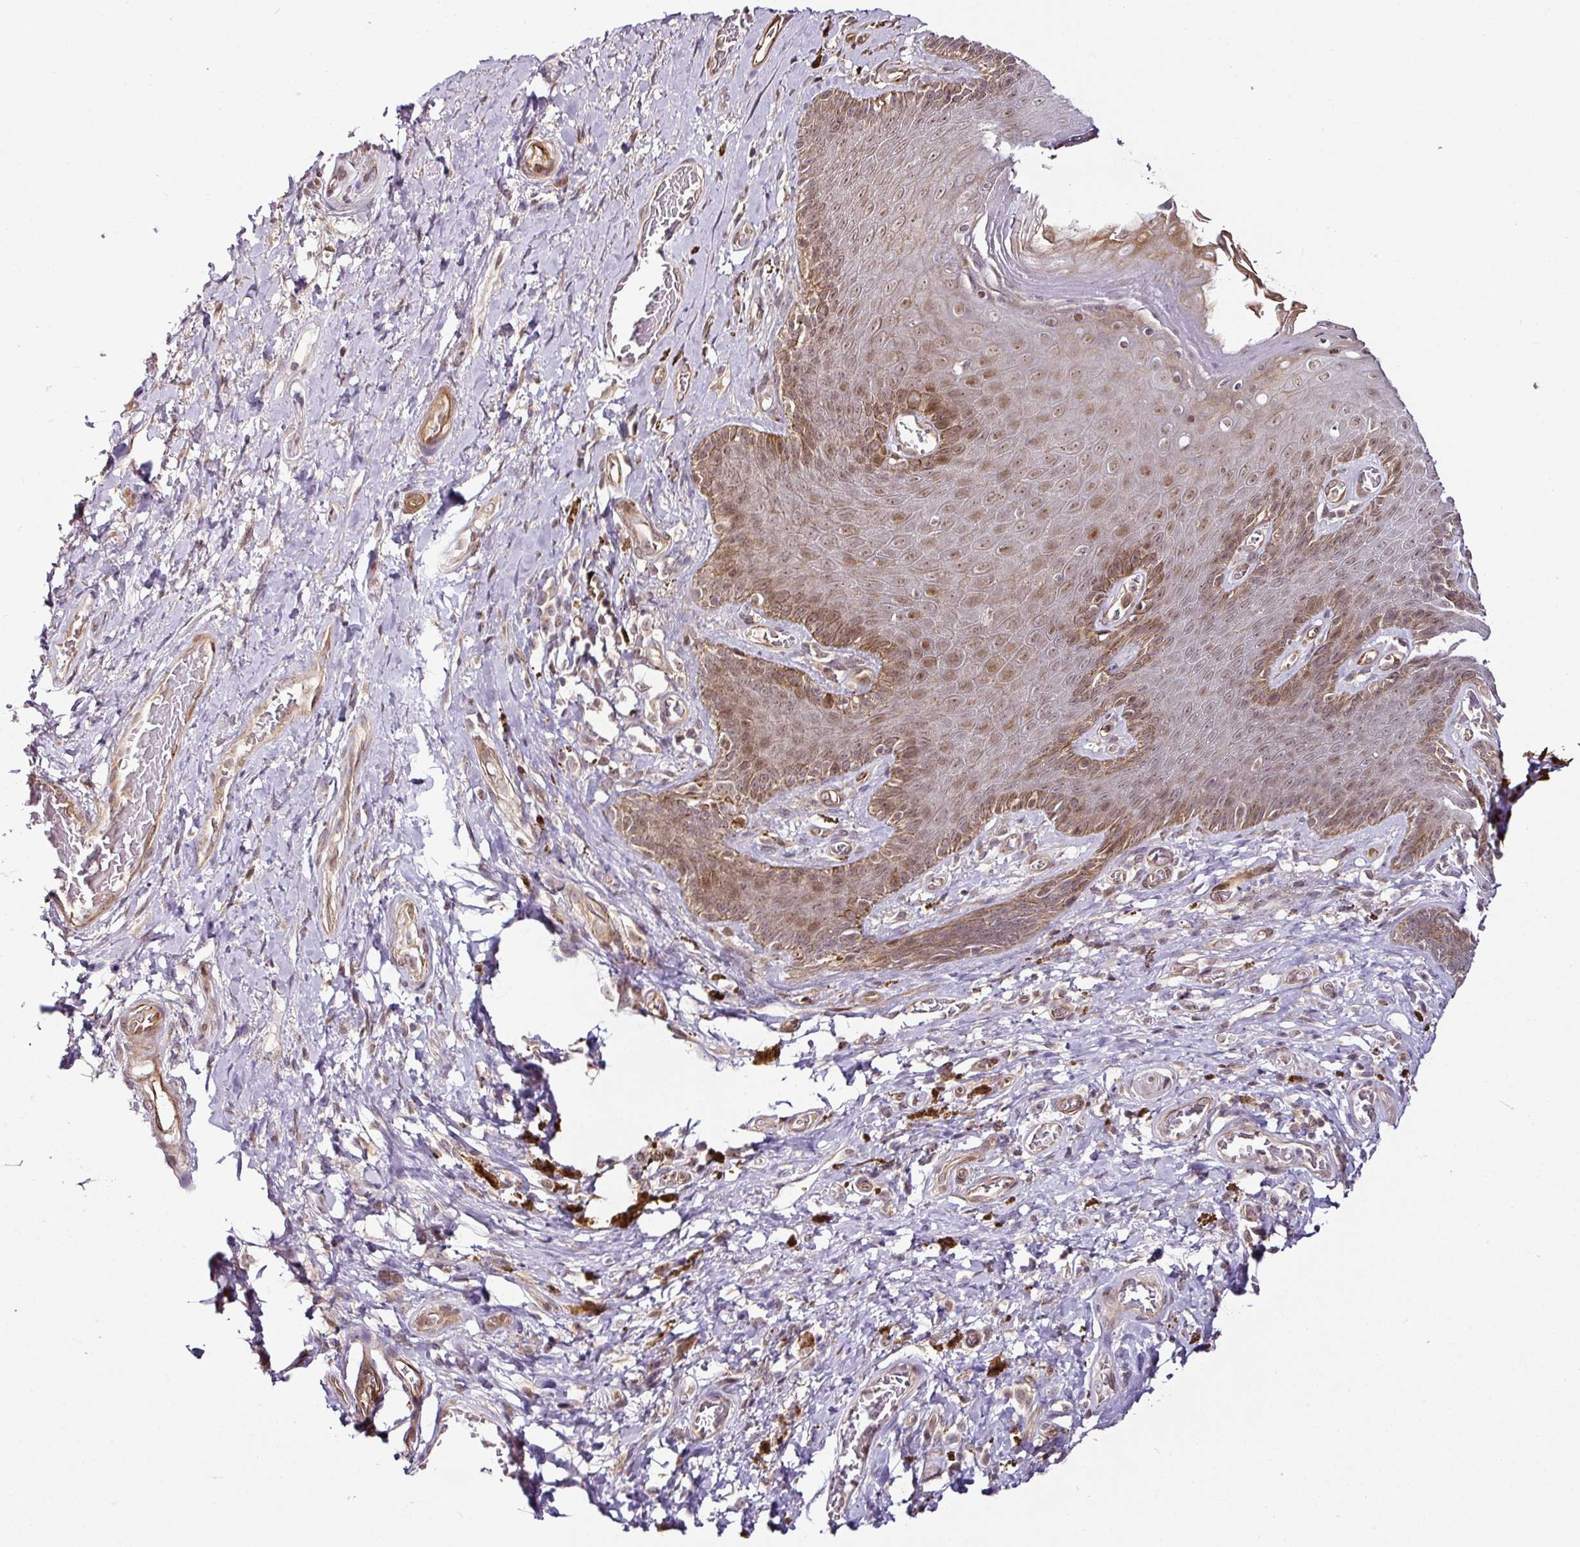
{"staining": {"intensity": "strong", "quantity": "25%-75%", "location": "cytoplasmic/membranous,nuclear"}, "tissue": "skin", "cell_type": "Epidermal cells", "image_type": "normal", "snomed": [{"axis": "morphology", "description": "Normal tissue, NOS"}, {"axis": "topography", "description": "Anal"}, {"axis": "topography", "description": "Peripheral nerve tissue"}], "caption": "This is a micrograph of IHC staining of benign skin, which shows strong staining in the cytoplasmic/membranous,nuclear of epidermal cells.", "gene": "DCAF13", "patient": {"sex": "male", "age": 53}}